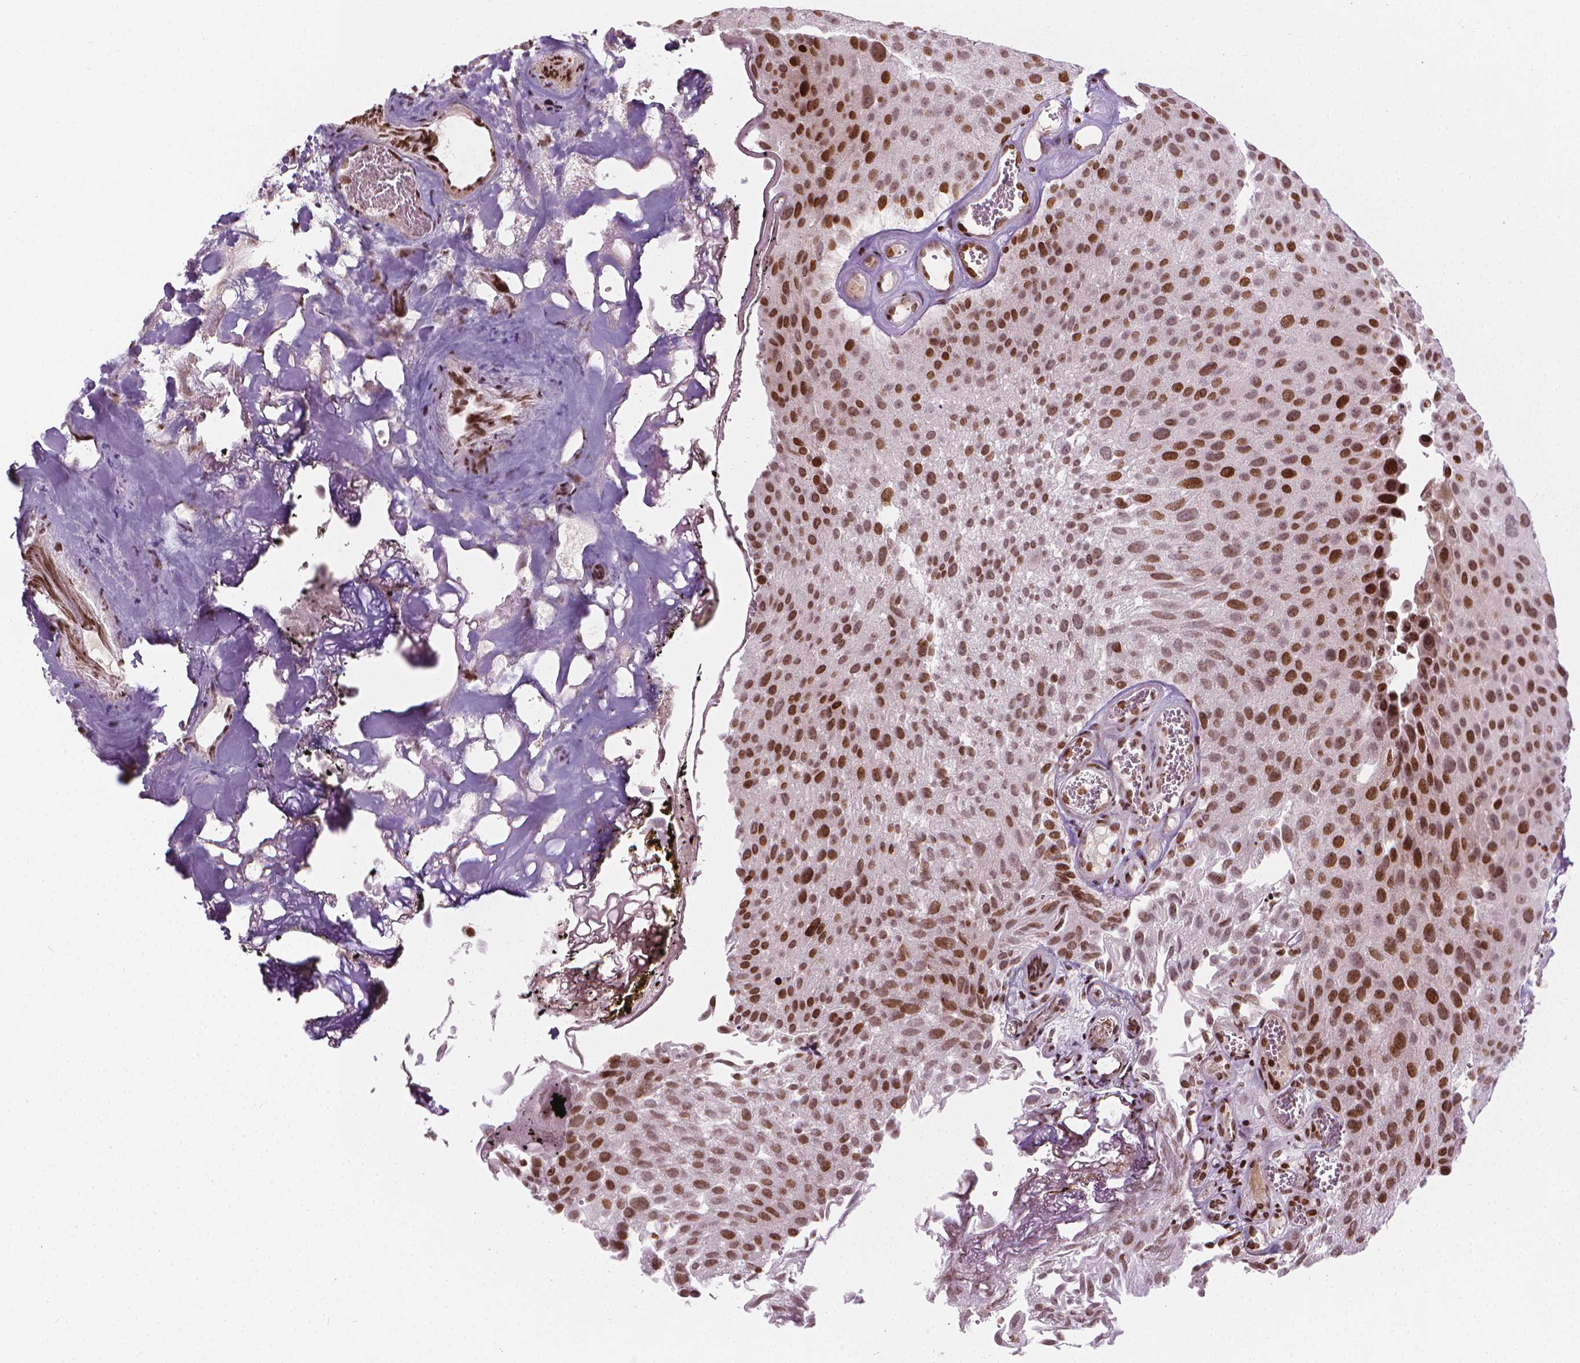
{"staining": {"intensity": "strong", "quantity": ">75%", "location": "nuclear"}, "tissue": "urothelial cancer", "cell_type": "Tumor cells", "image_type": "cancer", "snomed": [{"axis": "morphology", "description": "Urothelial carcinoma, Low grade"}, {"axis": "topography", "description": "Urinary bladder"}], "caption": "About >75% of tumor cells in human low-grade urothelial carcinoma show strong nuclear protein expression as visualized by brown immunohistochemical staining.", "gene": "PIP4K2A", "patient": {"sex": "male", "age": 72}}